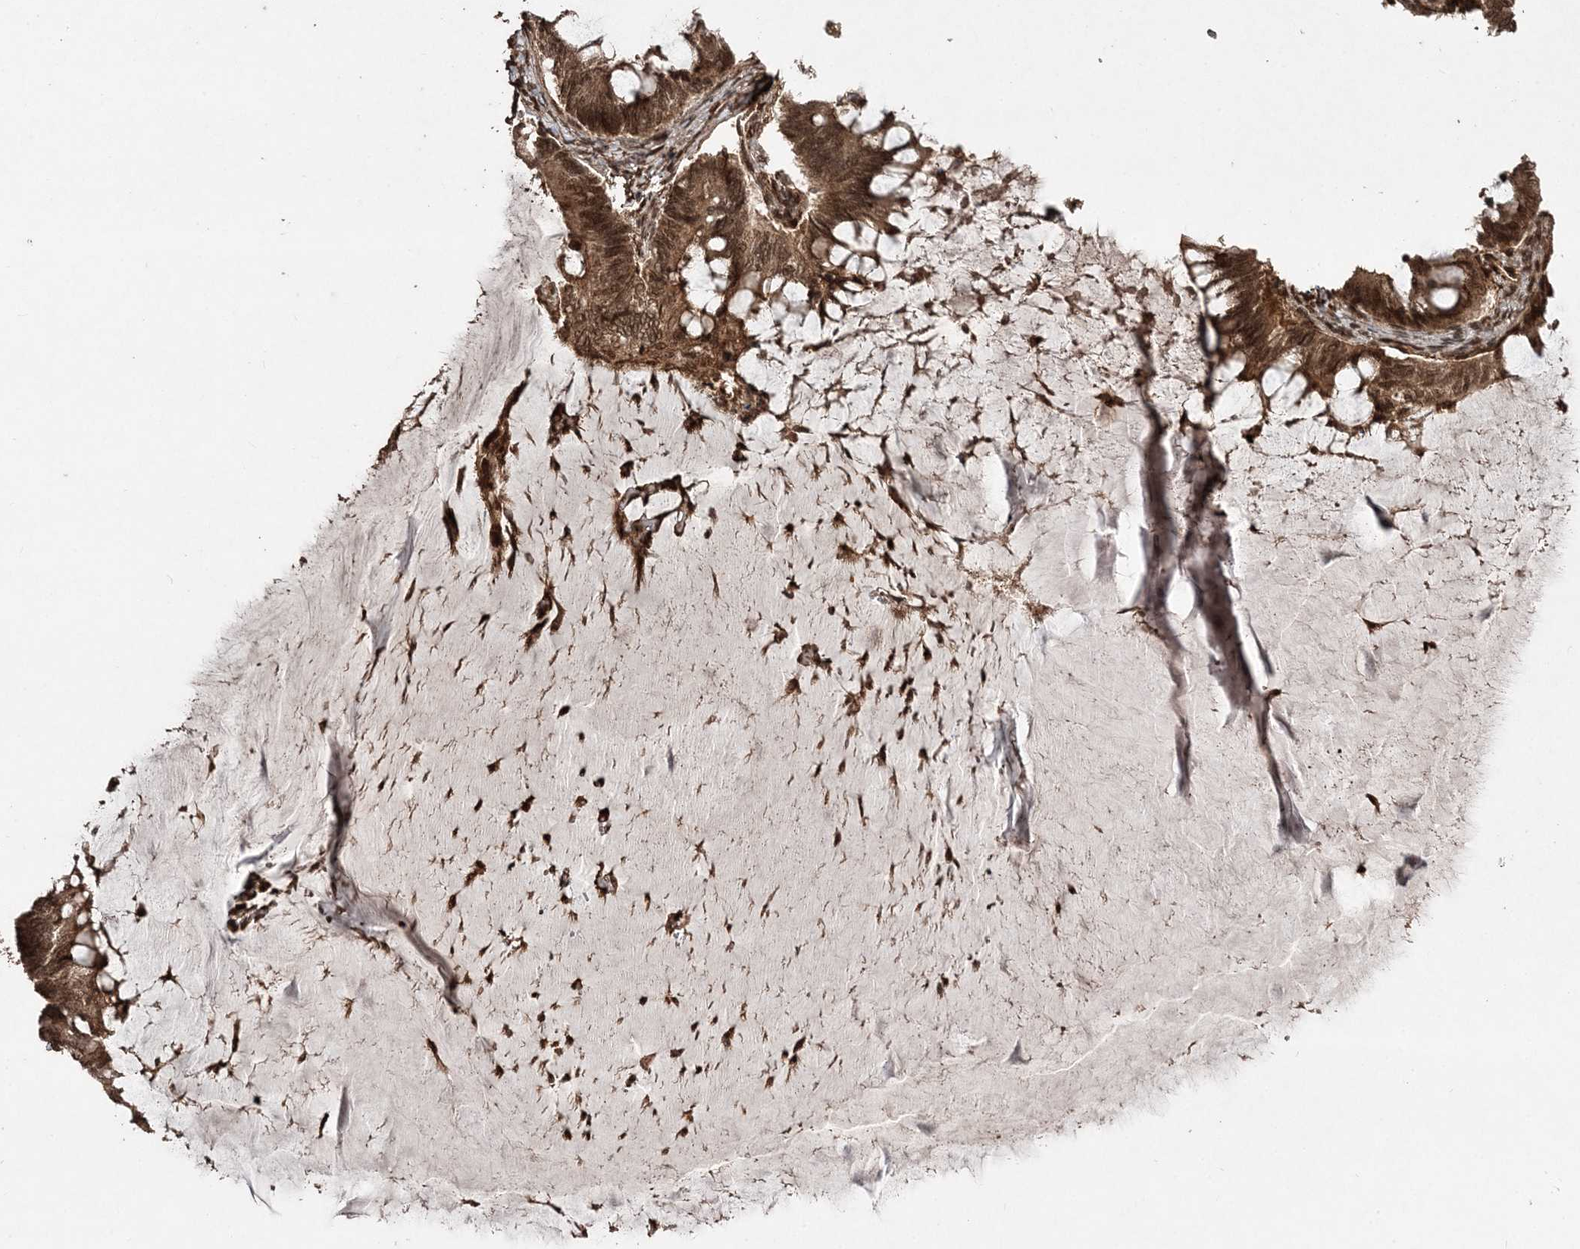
{"staining": {"intensity": "moderate", "quantity": ">75%", "location": "cytoplasmic/membranous,nuclear"}, "tissue": "ovarian cancer", "cell_type": "Tumor cells", "image_type": "cancer", "snomed": [{"axis": "morphology", "description": "Cystadenocarcinoma, mucinous, NOS"}, {"axis": "topography", "description": "Ovary"}], "caption": "Ovarian mucinous cystadenocarcinoma tissue displays moderate cytoplasmic/membranous and nuclear expression in about >75% of tumor cells, visualized by immunohistochemistry.", "gene": "ETAA1", "patient": {"sex": "female", "age": 61}}